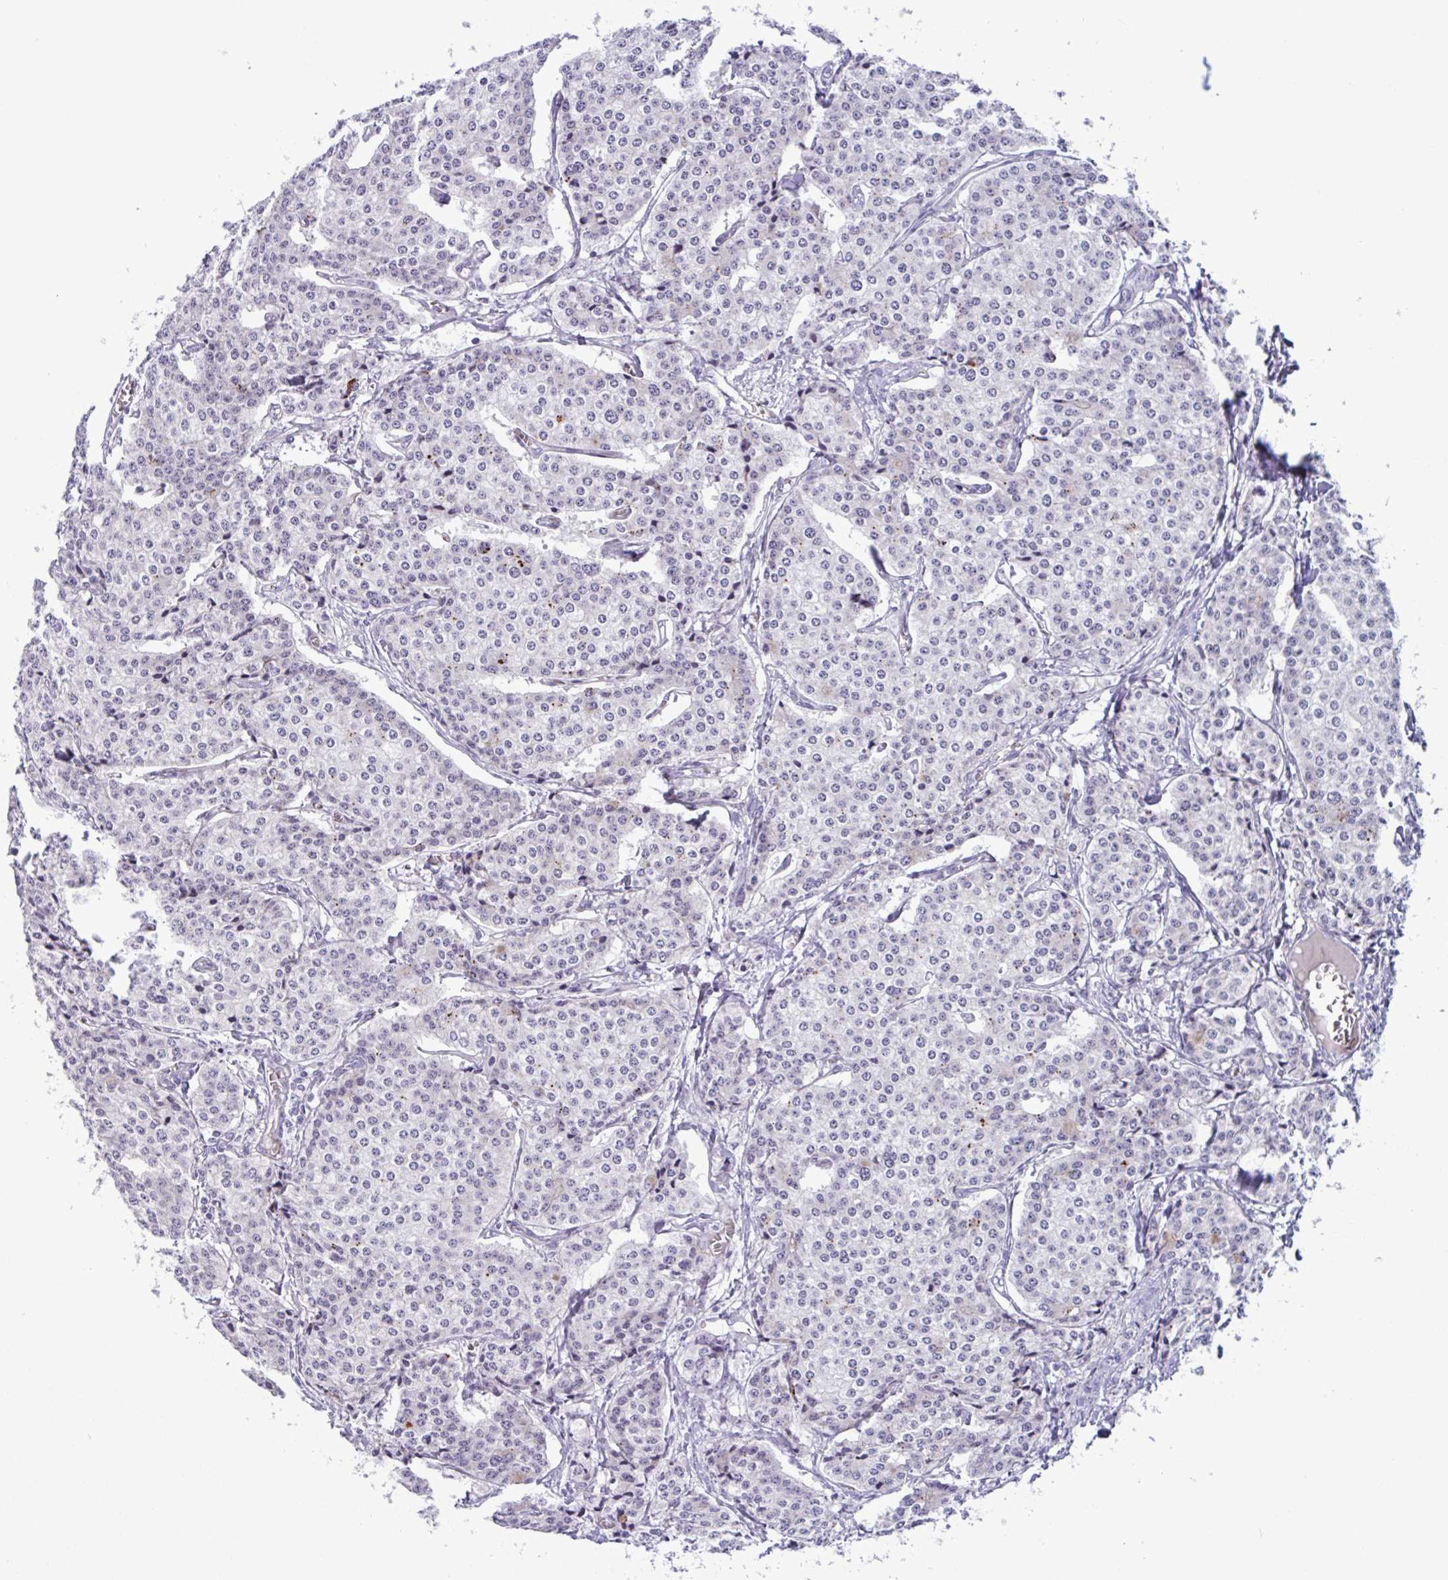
{"staining": {"intensity": "negative", "quantity": "none", "location": "none"}, "tissue": "carcinoid", "cell_type": "Tumor cells", "image_type": "cancer", "snomed": [{"axis": "morphology", "description": "Carcinoid, malignant, NOS"}, {"axis": "topography", "description": "Small intestine"}], "caption": "IHC histopathology image of neoplastic tissue: human malignant carcinoid stained with DAB exhibits no significant protein positivity in tumor cells. Nuclei are stained in blue.", "gene": "SREBF1", "patient": {"sex": "female", "age": 64}}